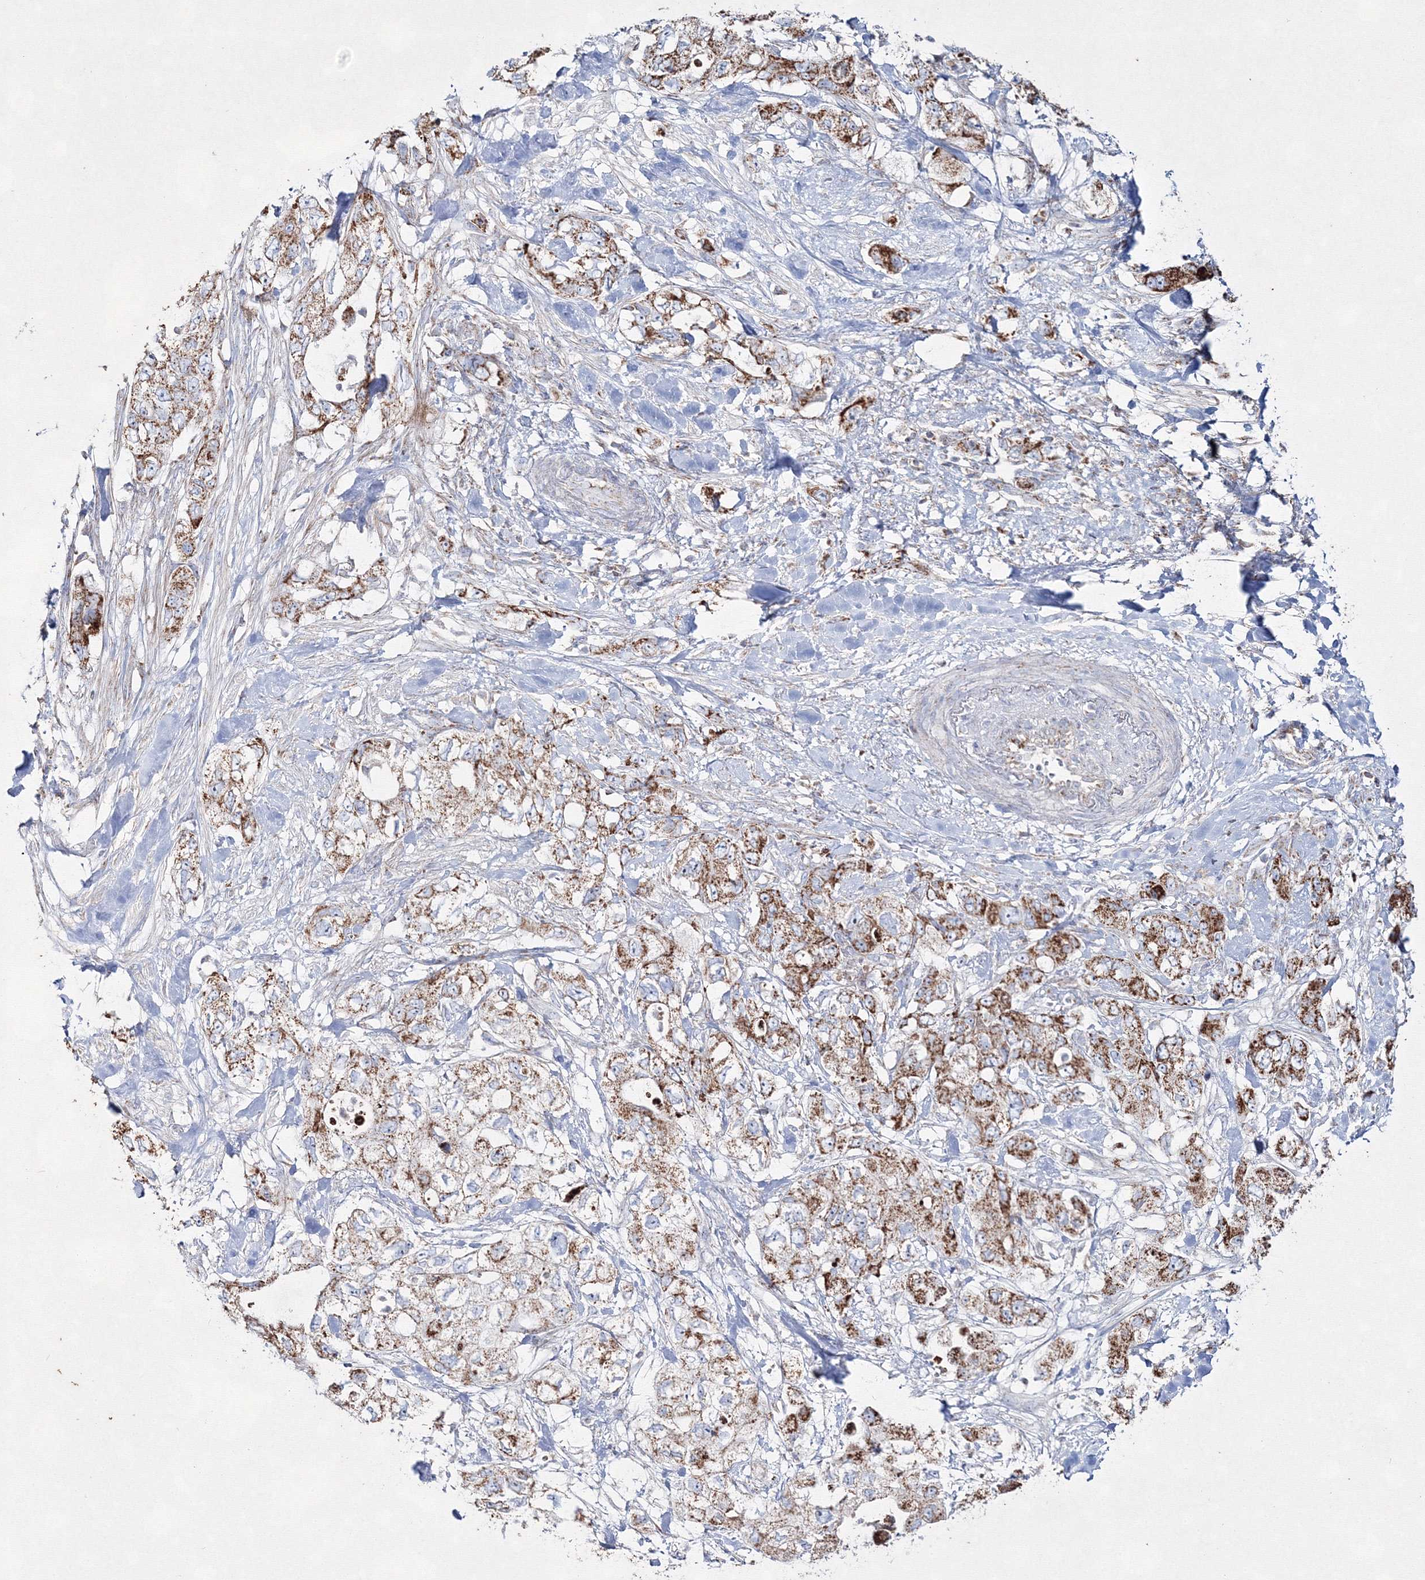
{"staining": {"intensity": "moderate", "quantity": ">75%", "location": "cytoplasmic/membranous"}, "tissue": "pancreatic cancer", "cell_type": "Tumor cells", "image_type": "cancer", "snomed": [{"axis": "morphology", "description": "Adenocarcinoma, NOS"}, {"axis": "topography", "description": "Pancreas"}], "caption": "Pancreatic adenocarcinoma stained for a protein (brown) shows moderate cytoplasmic/membranous positive staining in about >75% of tumor cells.", "gene": "IGSF9", "patient": {"sex": "female", "age": 73}}